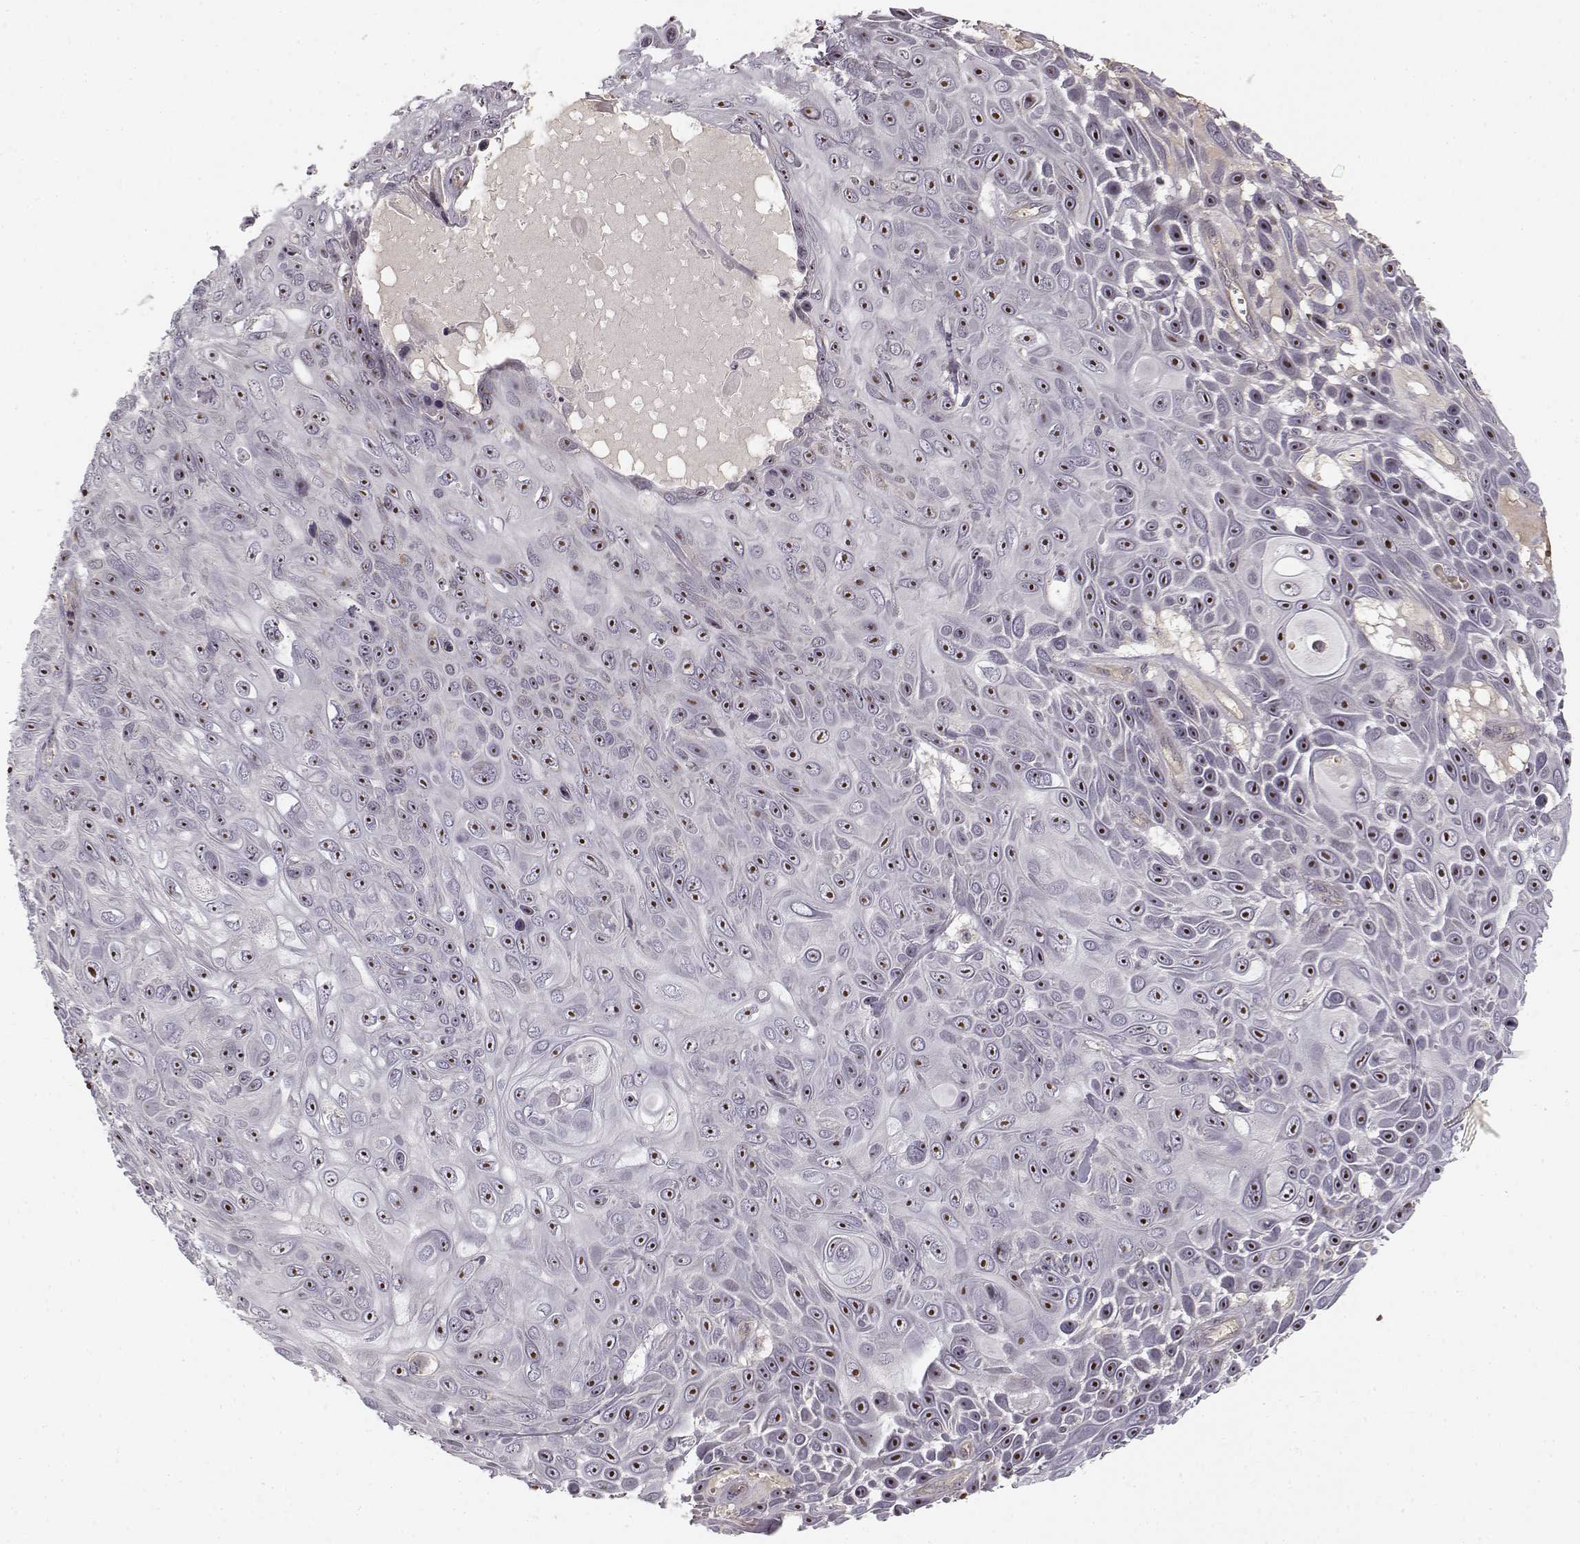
{"staining": {"intensity": "moderate", "quantity": ">75%", "location": "nuclear"}, "tissue": "skin cancer", "cell_type": "Tumor cells", "image_type": "cancer", "snomed": [{"axis": "morphology", "description": "Squamous cell carcinoma, NOS"}, {"axis": "topography", "description": "Skin"}], "caption": "This image reveals skin cancer (squamous cell carcinoma) stained with immunohistochemistry (IHC) to label a protein in brown. The nuclear of tumor cells show moderate positivity for the protein. Nuclei are counter-stained blue.", "gene": "MED12L", "patient": {"sex": "male", "age": 82}}